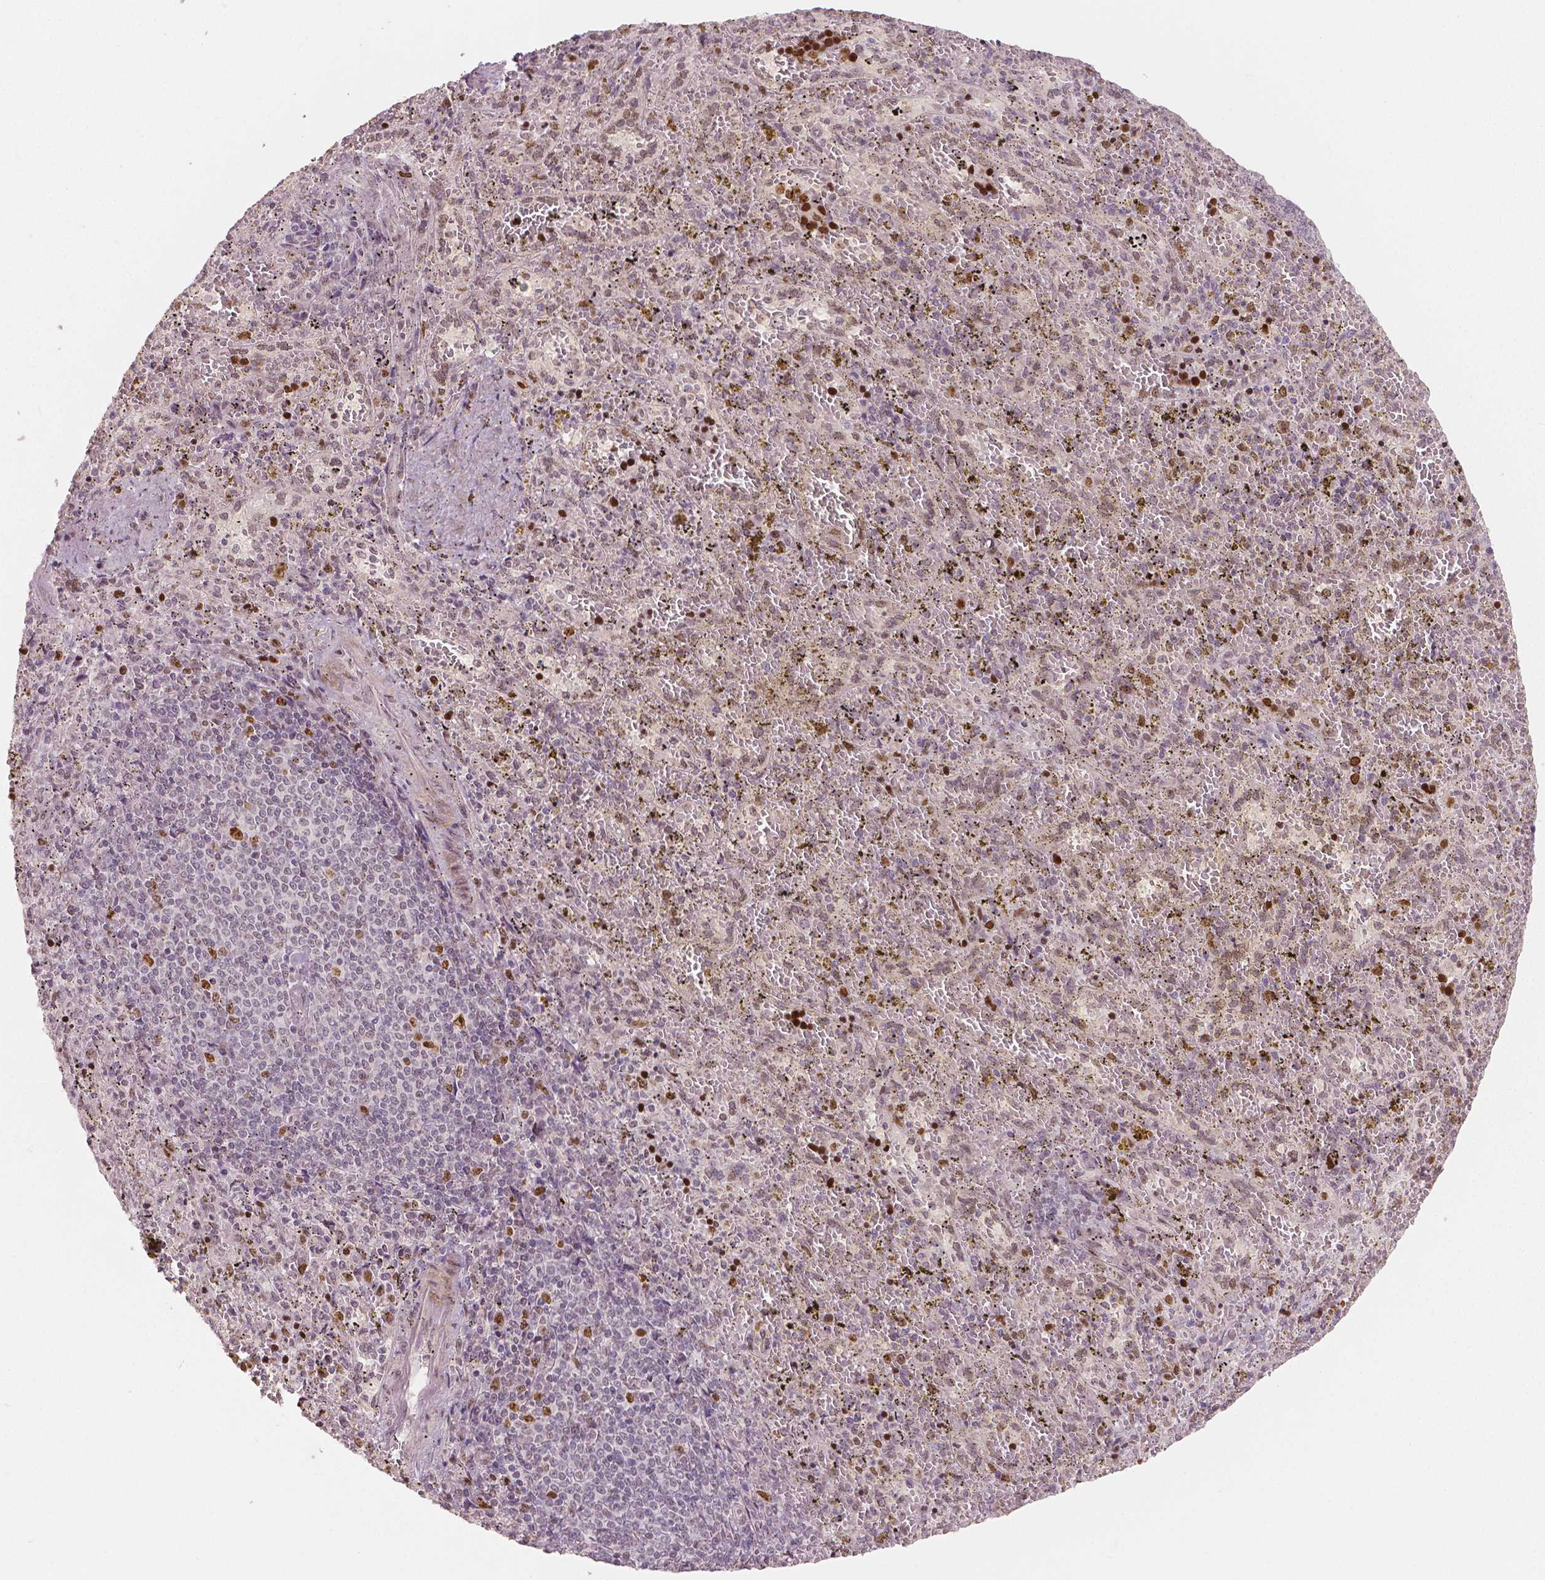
{"staining": {"intensity": "strong", "quantity": "<25%", "location": "nuclear"}, "tissue": "spleen", "cell_type": "Cells in red pulp", "image_type": "normal", "snomed": [{"axis": "morphology", "description": "Normal tissue, NOS"}, {"axis": "topography", "description": "Spleen"}], "caption": "Protein expression by IHC shows strong nuclear expression in about <25% of cells in red pulp in normal spleen.", "gene": "NSD2", "patient": {"sex": "female", "age": 50}}